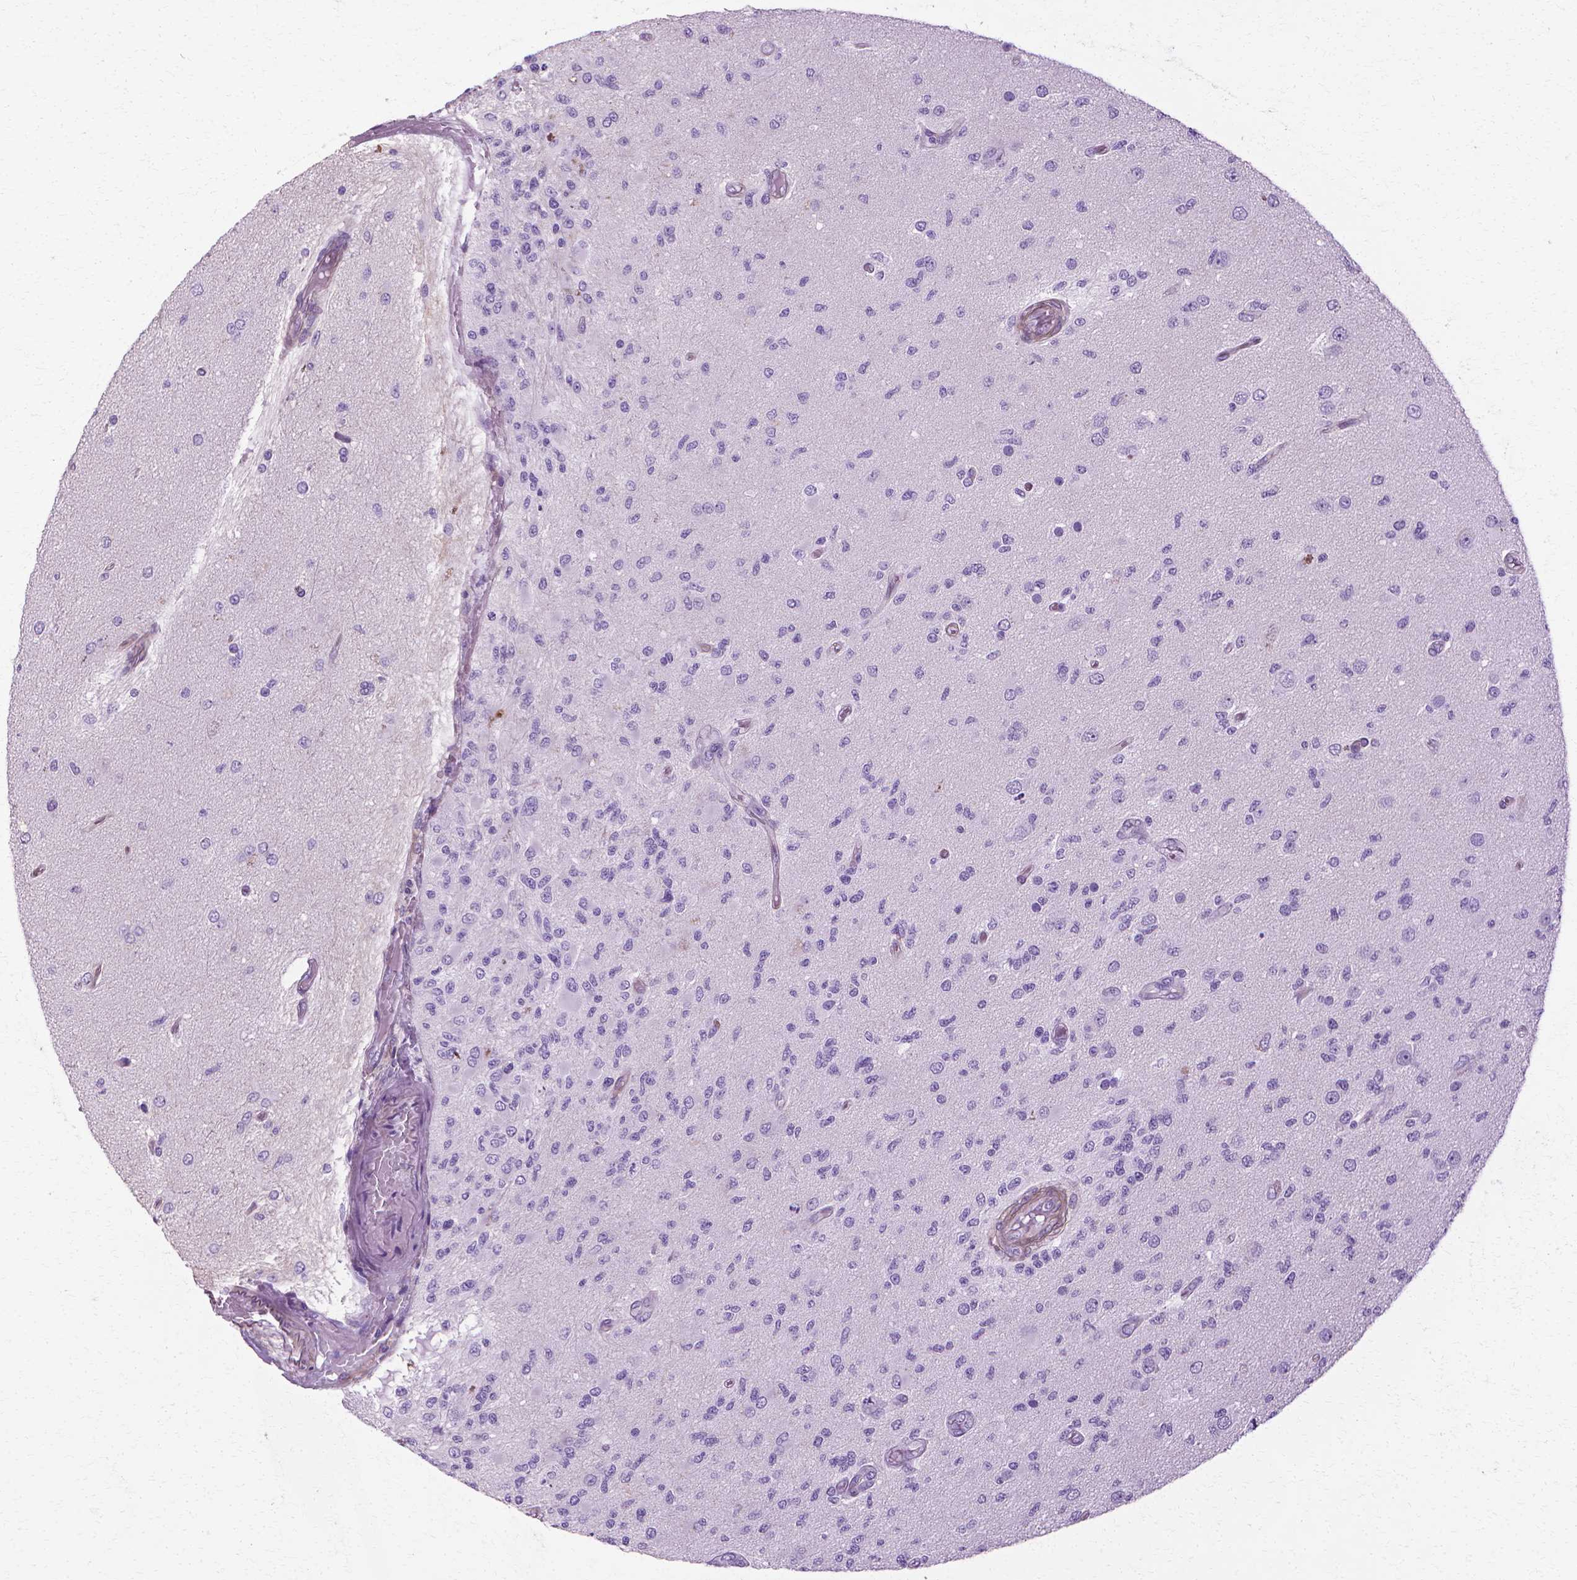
{"staining": {"intensity": "negative", "quantity": "none", "location": "none"}, "tissue": "glioma", "cell_type": "Tumor cells", "image_type": "cancer", "snomed": [{"axis": "morphology", "description": "Glioma, malignant, High grade"}, {"axis": "topography", "description": "Brain"}], "caption": "Immunohistochemical staining of malignant glioma (high-grade) reveals no significant staining in tumor cells.", "gene": "CFAP157", "patient": {"sex": "female", "age": 63}}